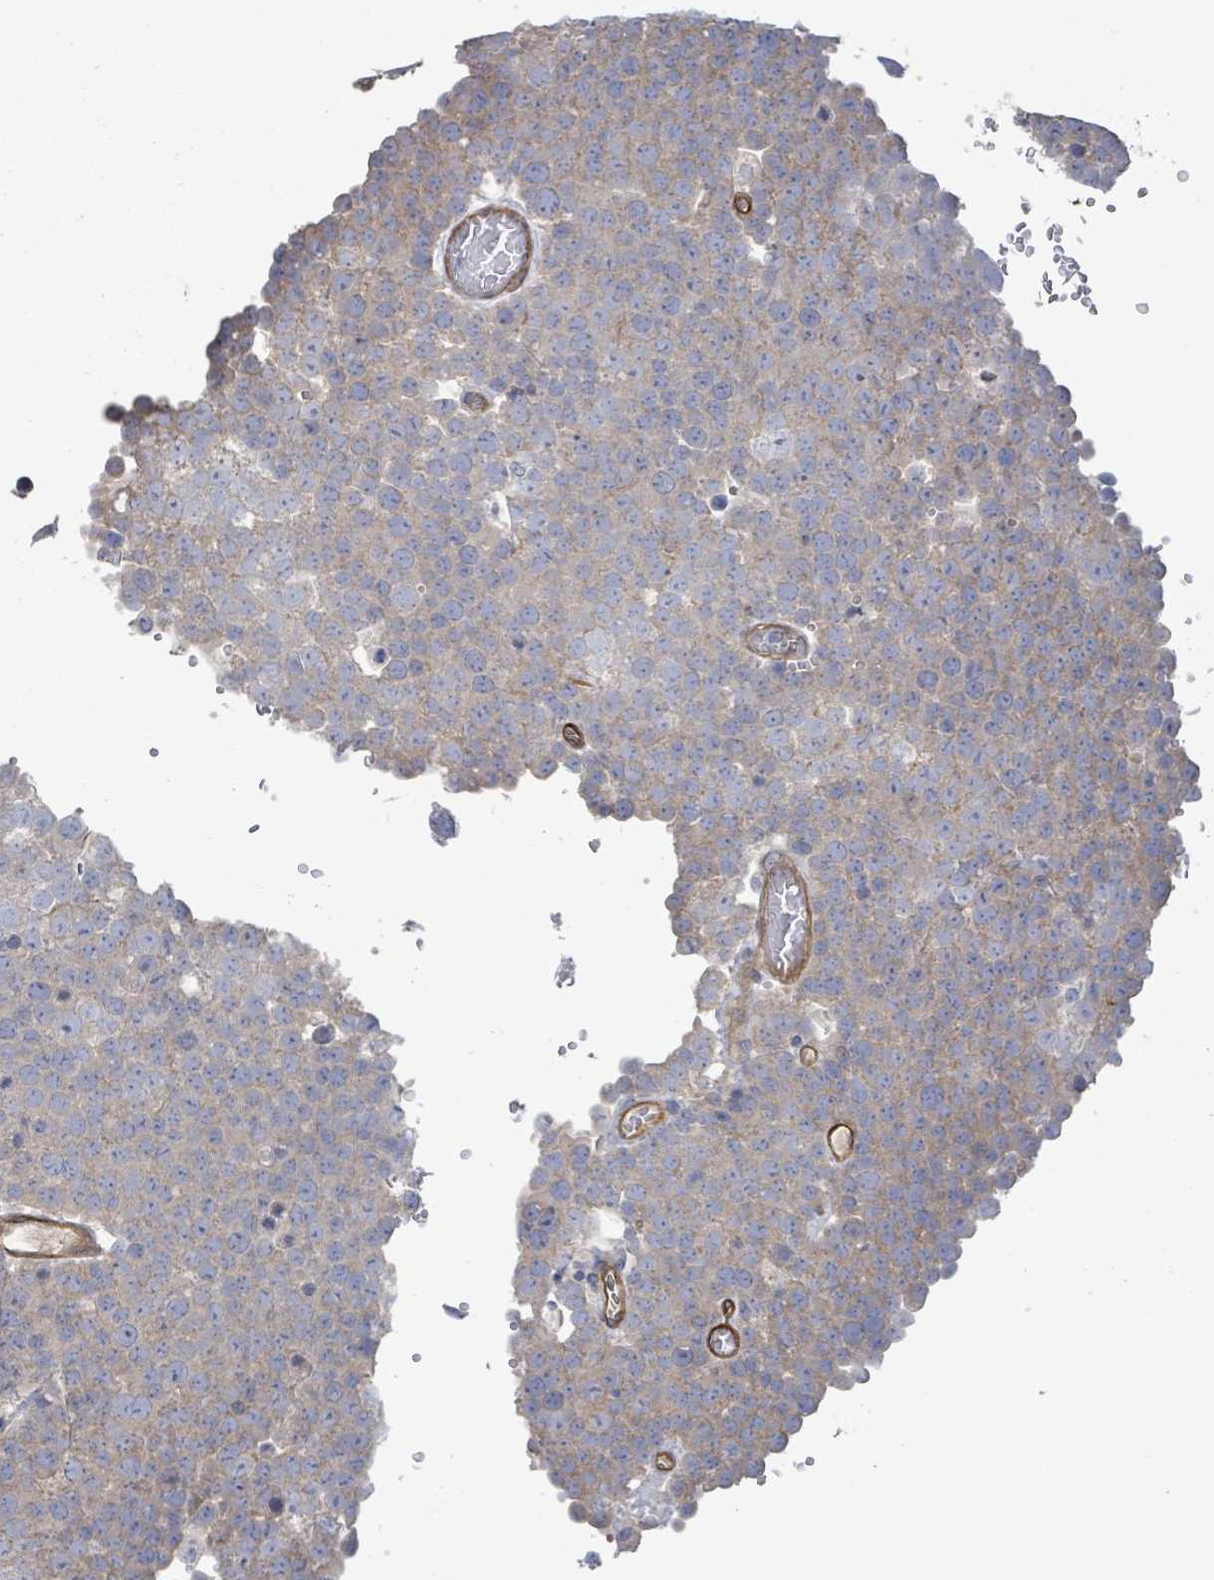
{"staining": {"intensity": "weak", "quantity": "25%-75%", "location": "cytoplasmic/membranous"}, "tissue": "testis cancer", "cell_type": "Tumor cells", "image_type": "cancer", "snomed": [{"axis": "morphology", "description": "Normal tissue, NOS"}, {"axis": "morphology", "description": "Seminoma, NOS"}, {"axis": "topography", "description": "Testis"}], "caption": "A high-resolution histopathology image shows immunohistochemistry (IHC) staining of testis seminoma, which reveals weak cytoplasmic/membranous staining in approximately 25%-75% of tumor cells.", "gene": "KANK3", "patient": {"sex": "male", "age": 71}}